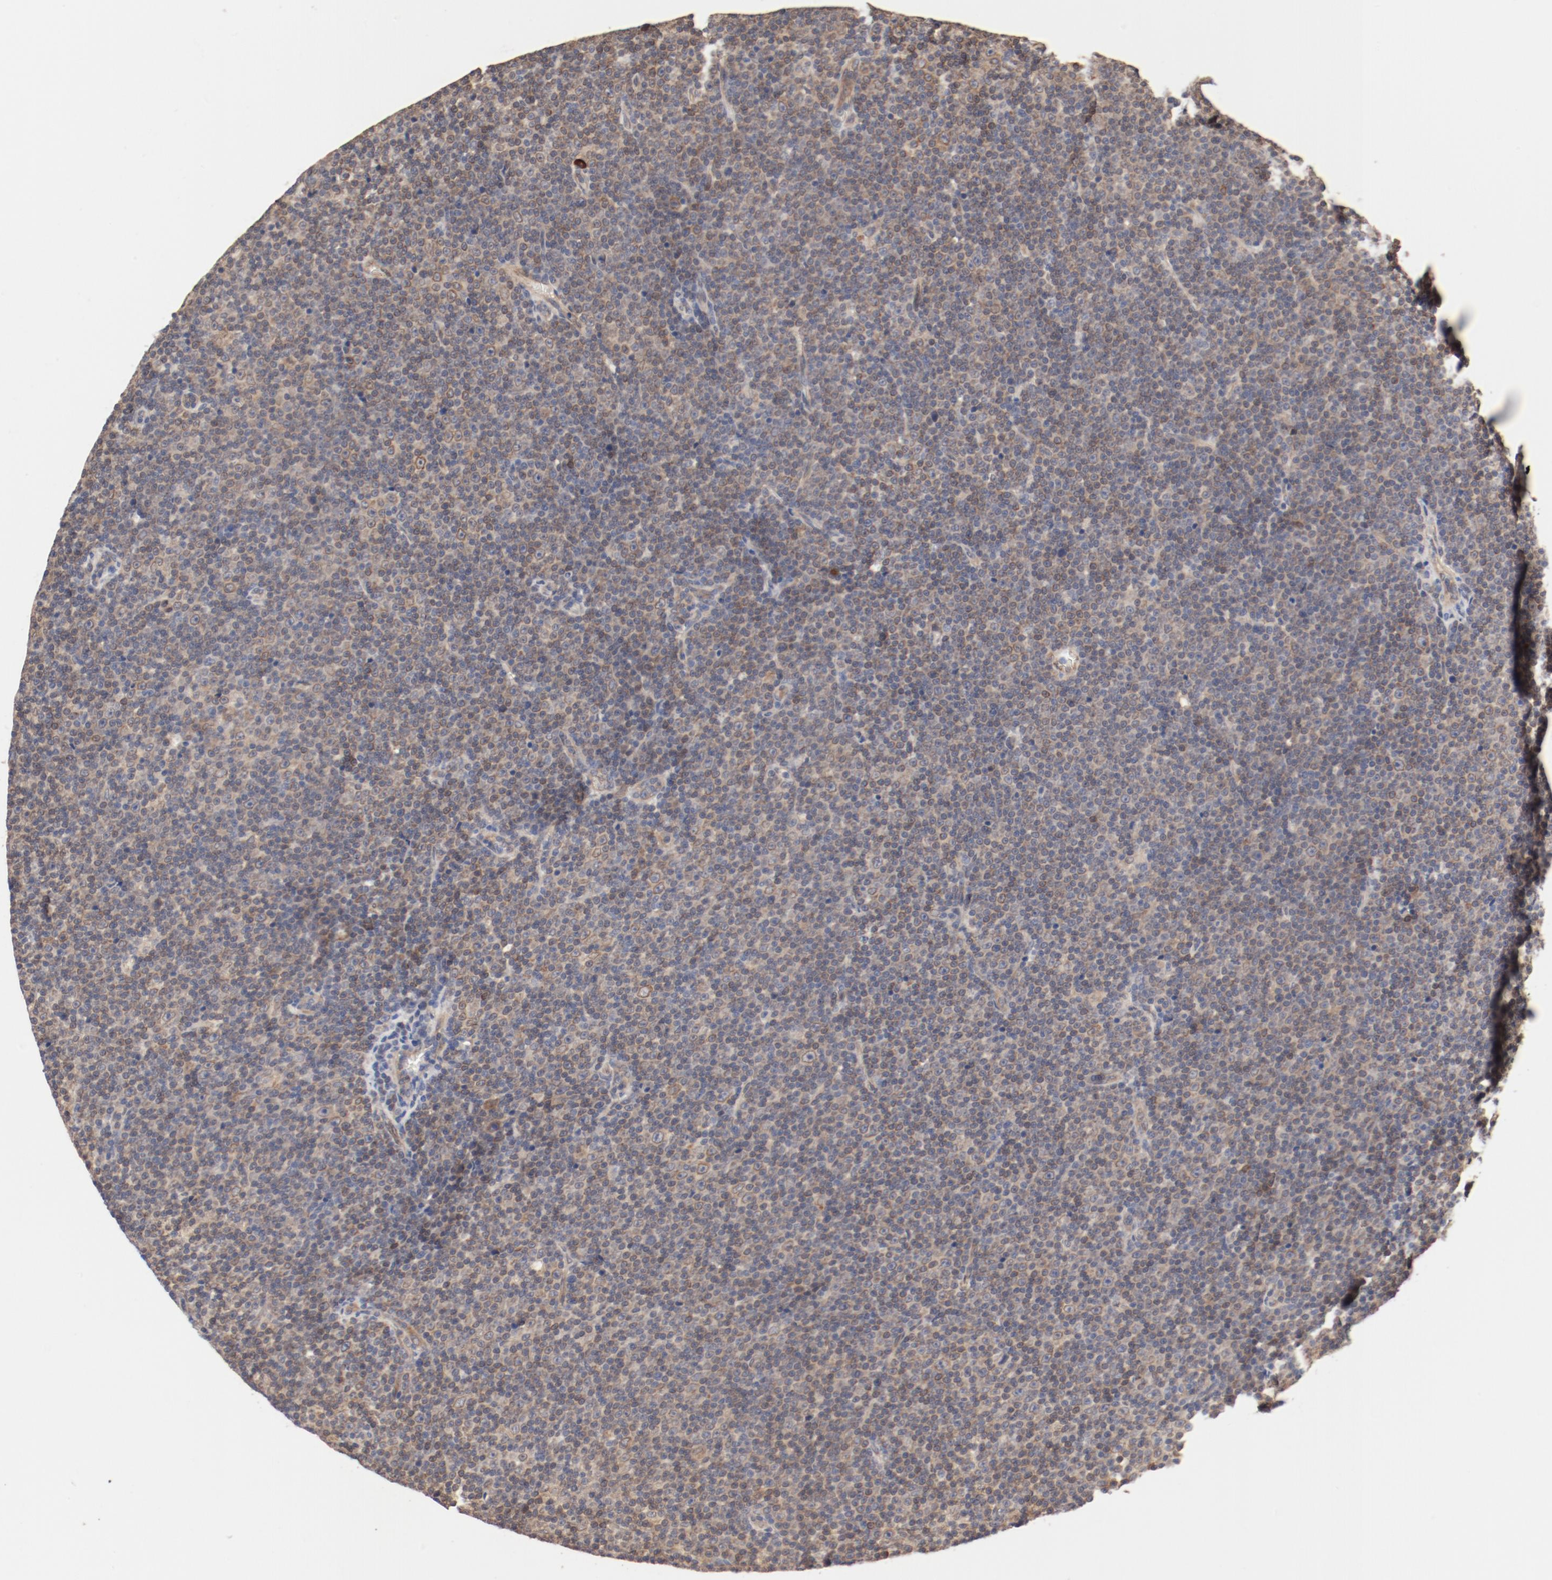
{"staining": {"intensity": "weak", "quantity": "25%-75%", "location": "cytoplasmic/membranous"}, "tissue": "lymphoma", "cell_type": "Tumor cells", "image_type": "cancer", "snomed": [{"axis": "morphology", "description": "Malignant lymphoma, non-Hodgkin's type, Low grade"}, {"axis": "topography", "description": "Lymph node"}], "caption": "A histopathology image showing weak cytoplasmic/membranous staining in approximately 25%-75% of tumor cells in low-grade malignant lymphoma, non-Hodgkin's type, as visualized by brown immunohistochemical staining.", "gene": "UBE2J1", "patient": {"sex": "female", "age": 67}}